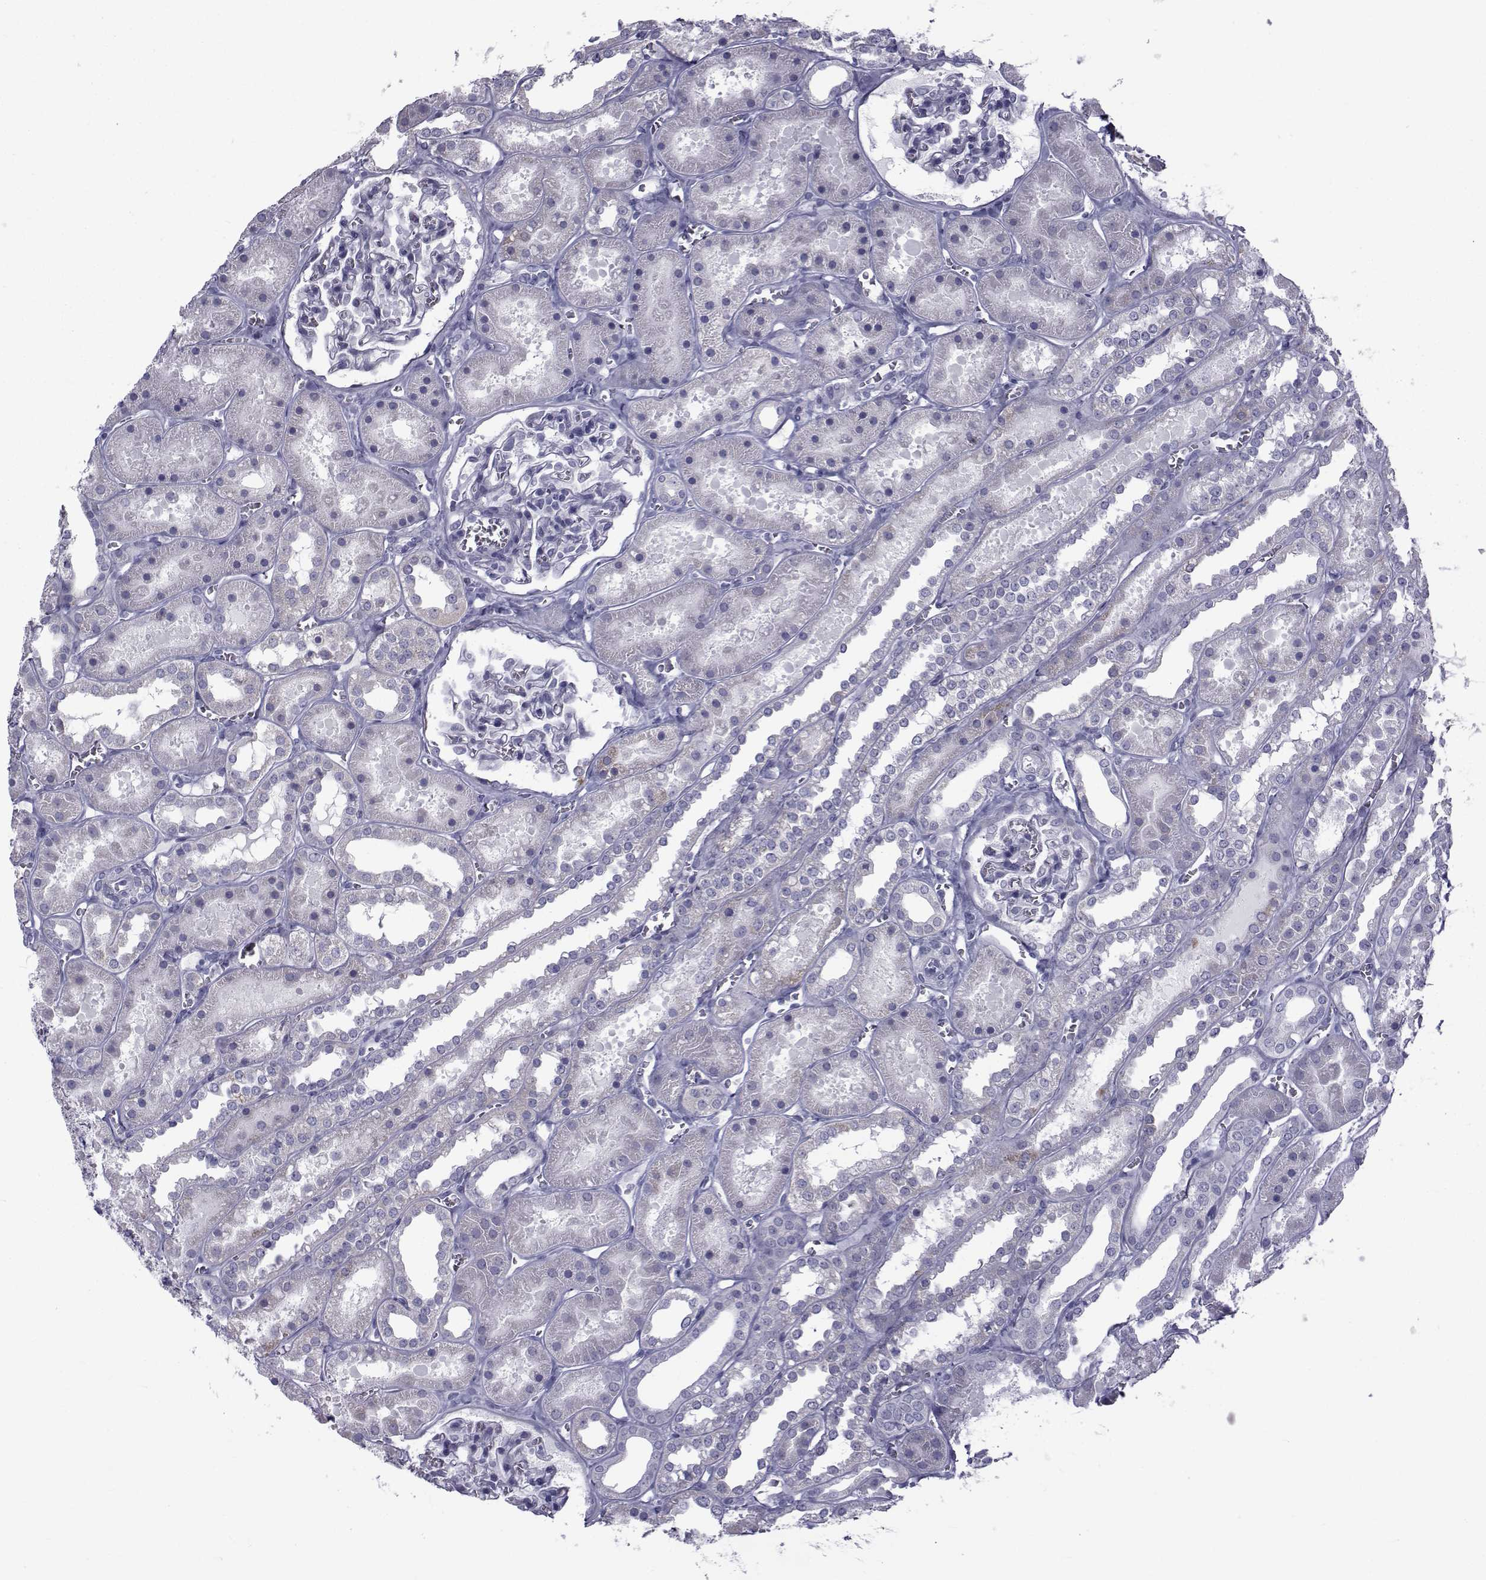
{"staining": {"intensity": "negative", "quantity": "none", "location": "none"}, "tissue": "kidney", "cell_type": "Cells in glomeruli", "image_type": "normal", "snomed": [{"axis": "morphology", "description": "Normal tissue, NOS"}, {"axis": "topography", "description": "Kidney"}], "caption": "DAB immunohistochemical staining of unremarkable kidney demonstrates no significant expression in cells in glomeruli. (DAB (3,3'-diaminobenzidine) immunohistochemistry, high magnification).", "gene": "FDXR", "patient": {"sex": "female", "age": 41}}